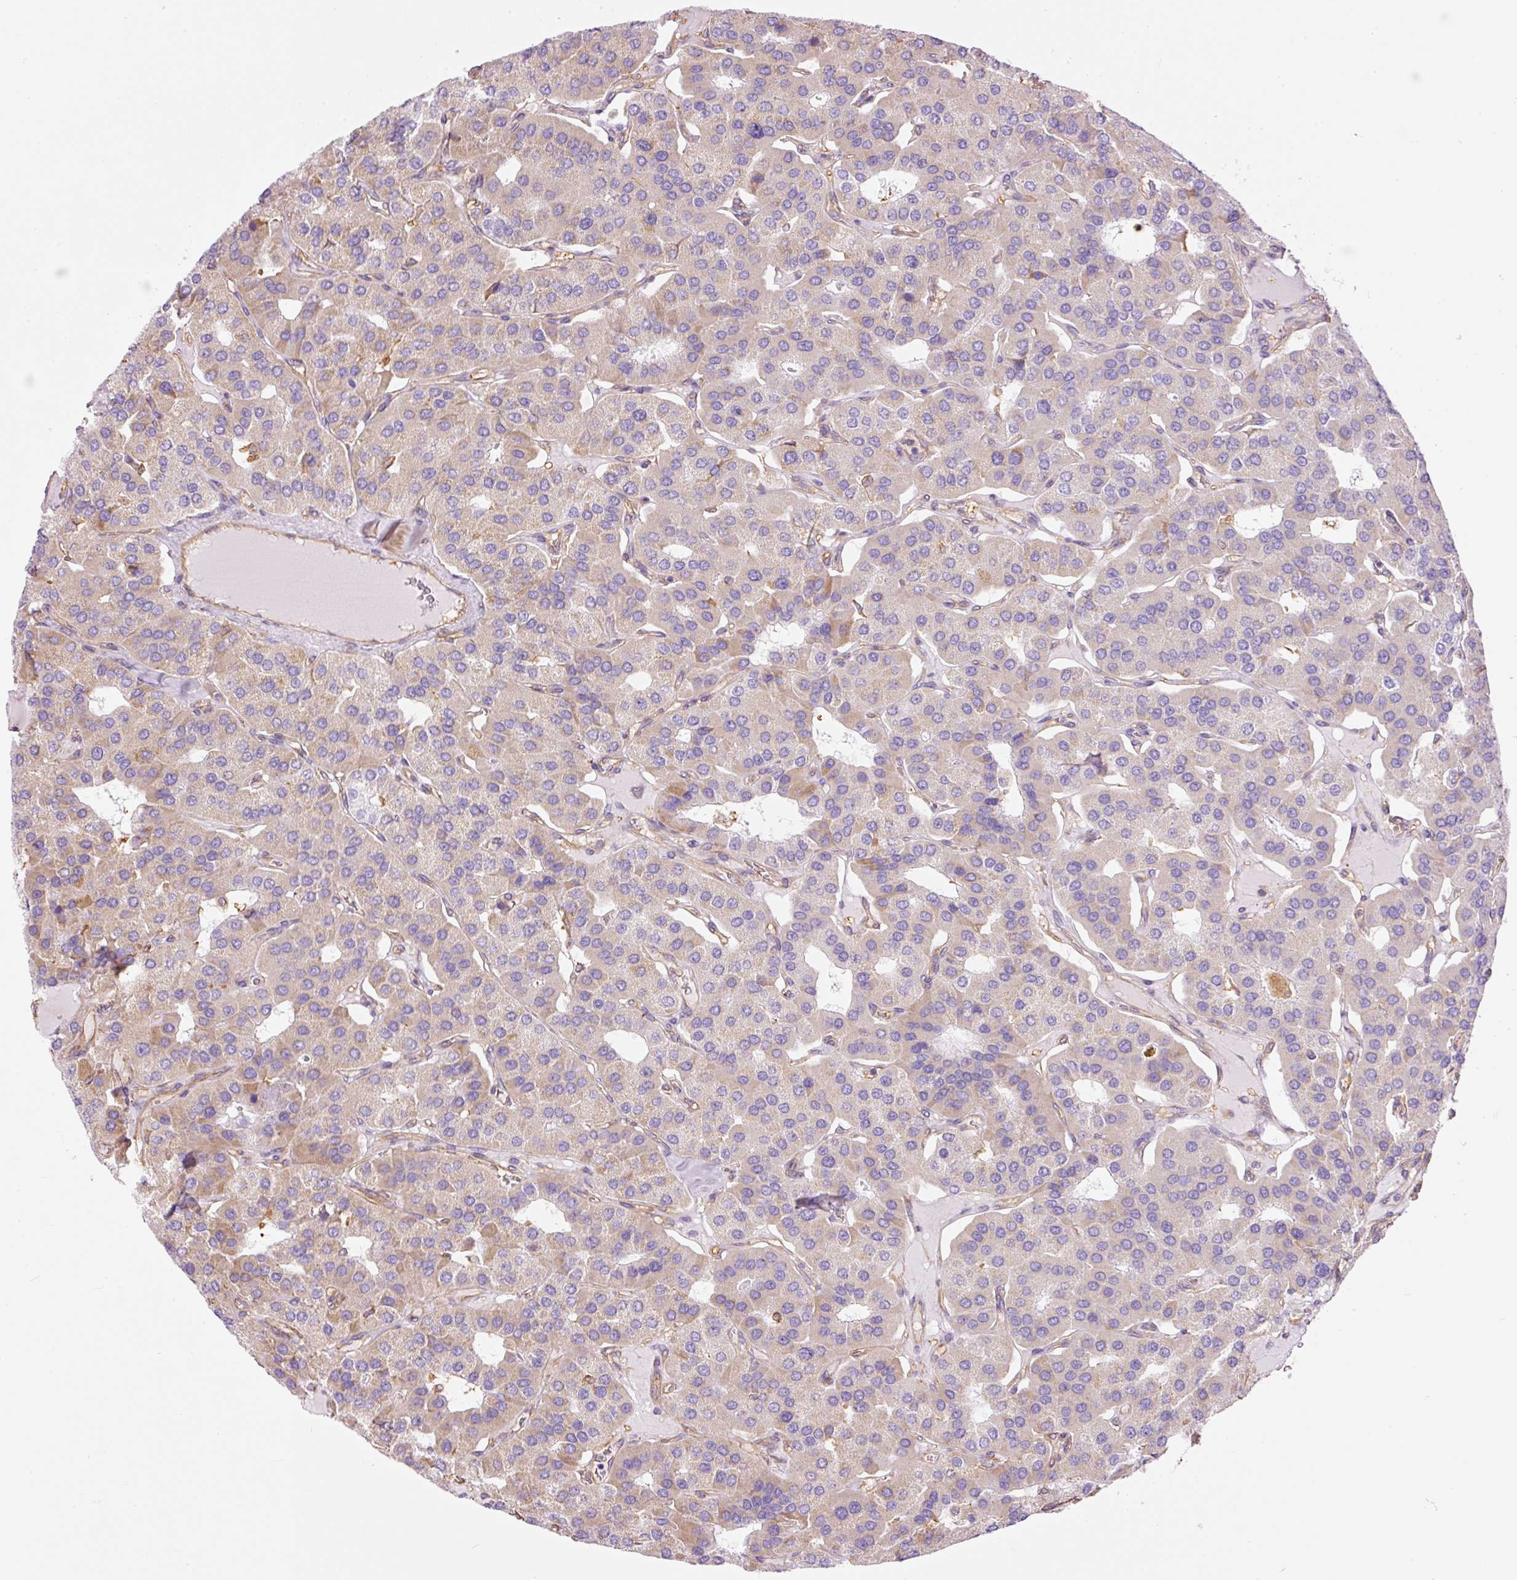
{"staining": {"intensity": "moderate", "quantity": "<25%", "location": "cytoplasmic/membranous"}, "tissue": "parathyroid gland", "cell_type": "Glandular cells", "image_type": "normal", "snomed": [{"axis": "morphology", "description": "Normal tissue, NOS"}, {"axis": "morphology", "description": "Adenoma, NOS"}, {"axis": "topography", "description": "Parathyroid gland"}], "caption": "Human parathyroid gland stained for a protein (brown) shows moderate cytoplasmic/membranous positive expression in about <25% of glandular cells.", "gene": "ENSG00000249624", "patient": {"sex": "female", "age": 86}}